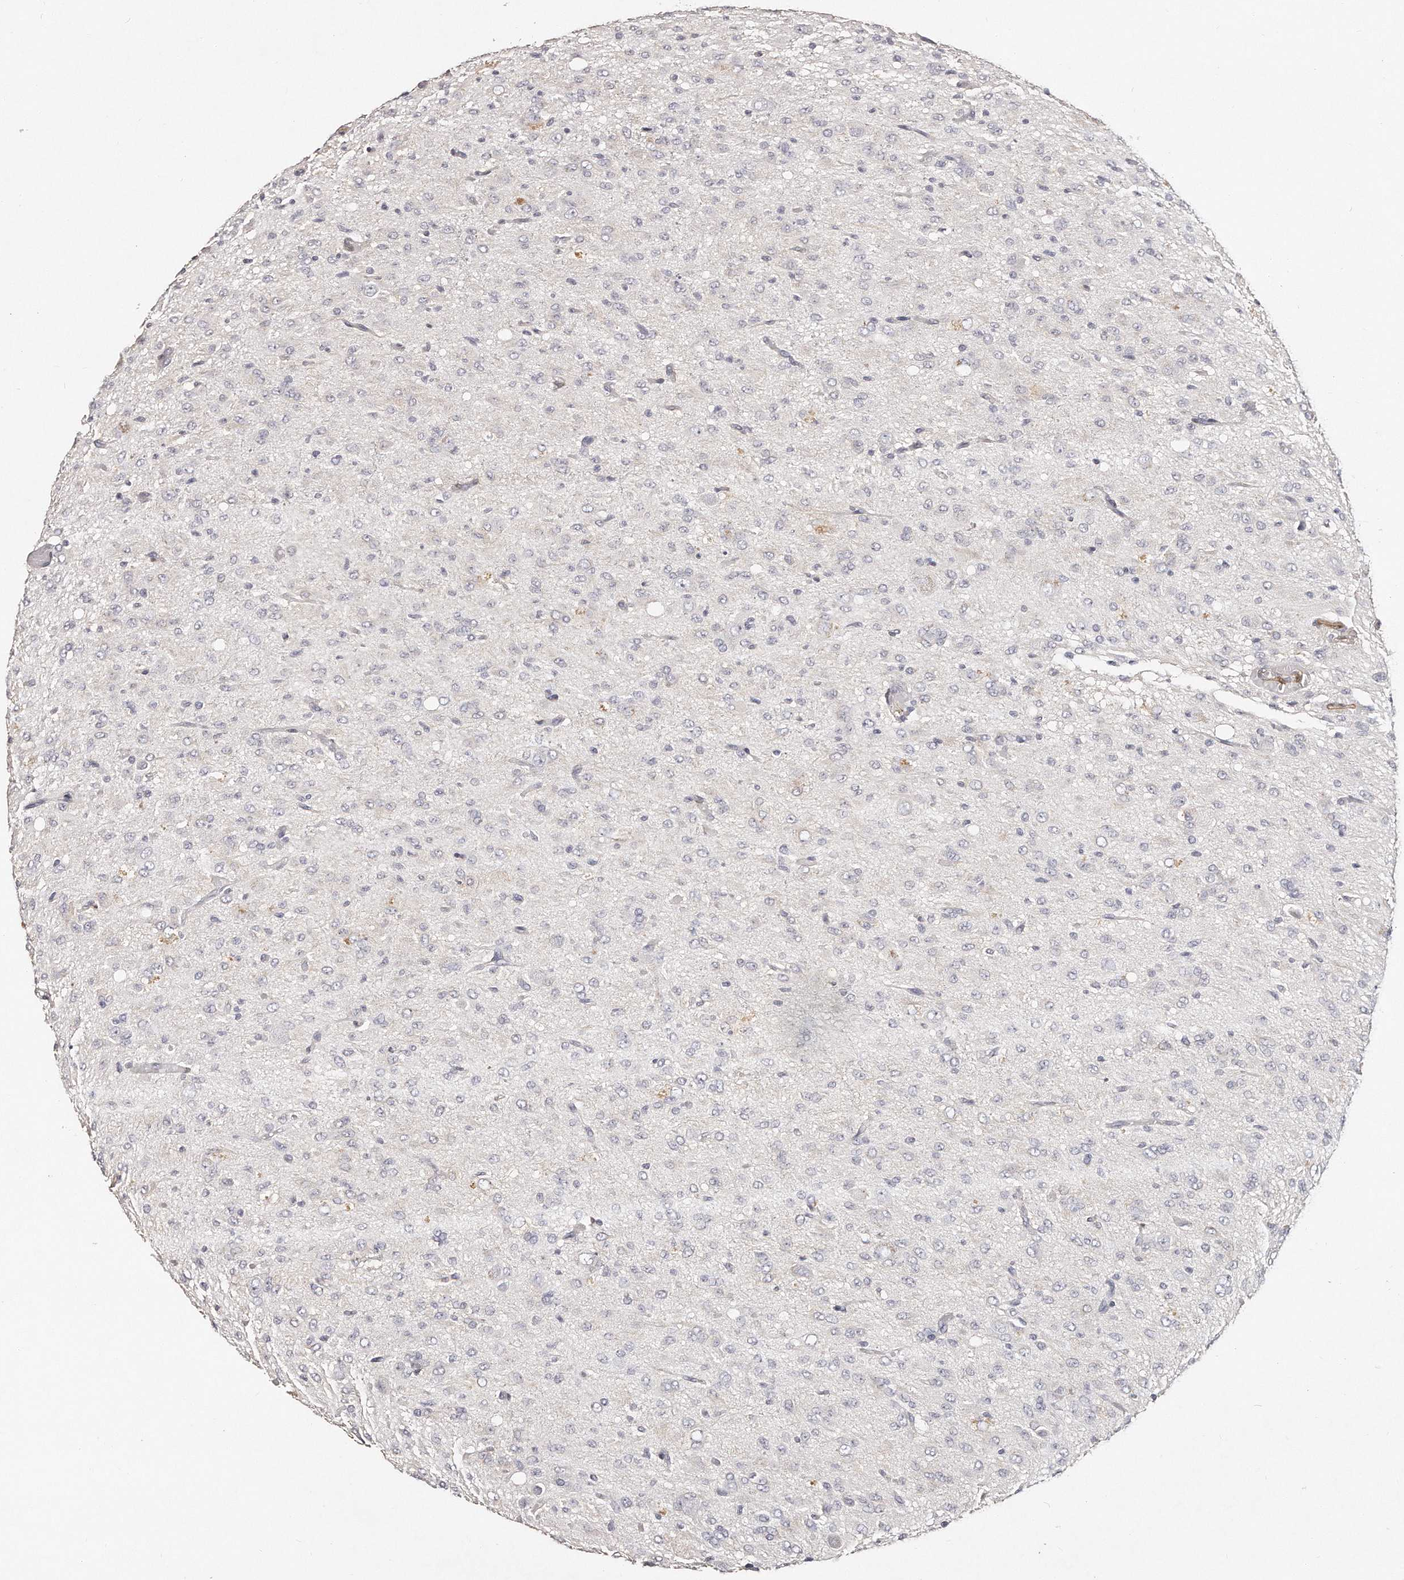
{"staining": {"intensity": "negative", "quantity": "none", "location": "none"}, "tissue": "glioma", "cell_type": "Tumor cells", "image_type": "cancer", "snomed": [{"axis": "morphology", "description": "Glioma, malignant, High grade"}, {"axis": "topography", "description": "Brain"}], "caption": "Malignant glioma (high-grade) stained for a protein using immunohistochemistry (IHC) exhibits no staining tumor cells.", "gene": "LMOD1", "patient": {"sex": "female", "age": 59}}